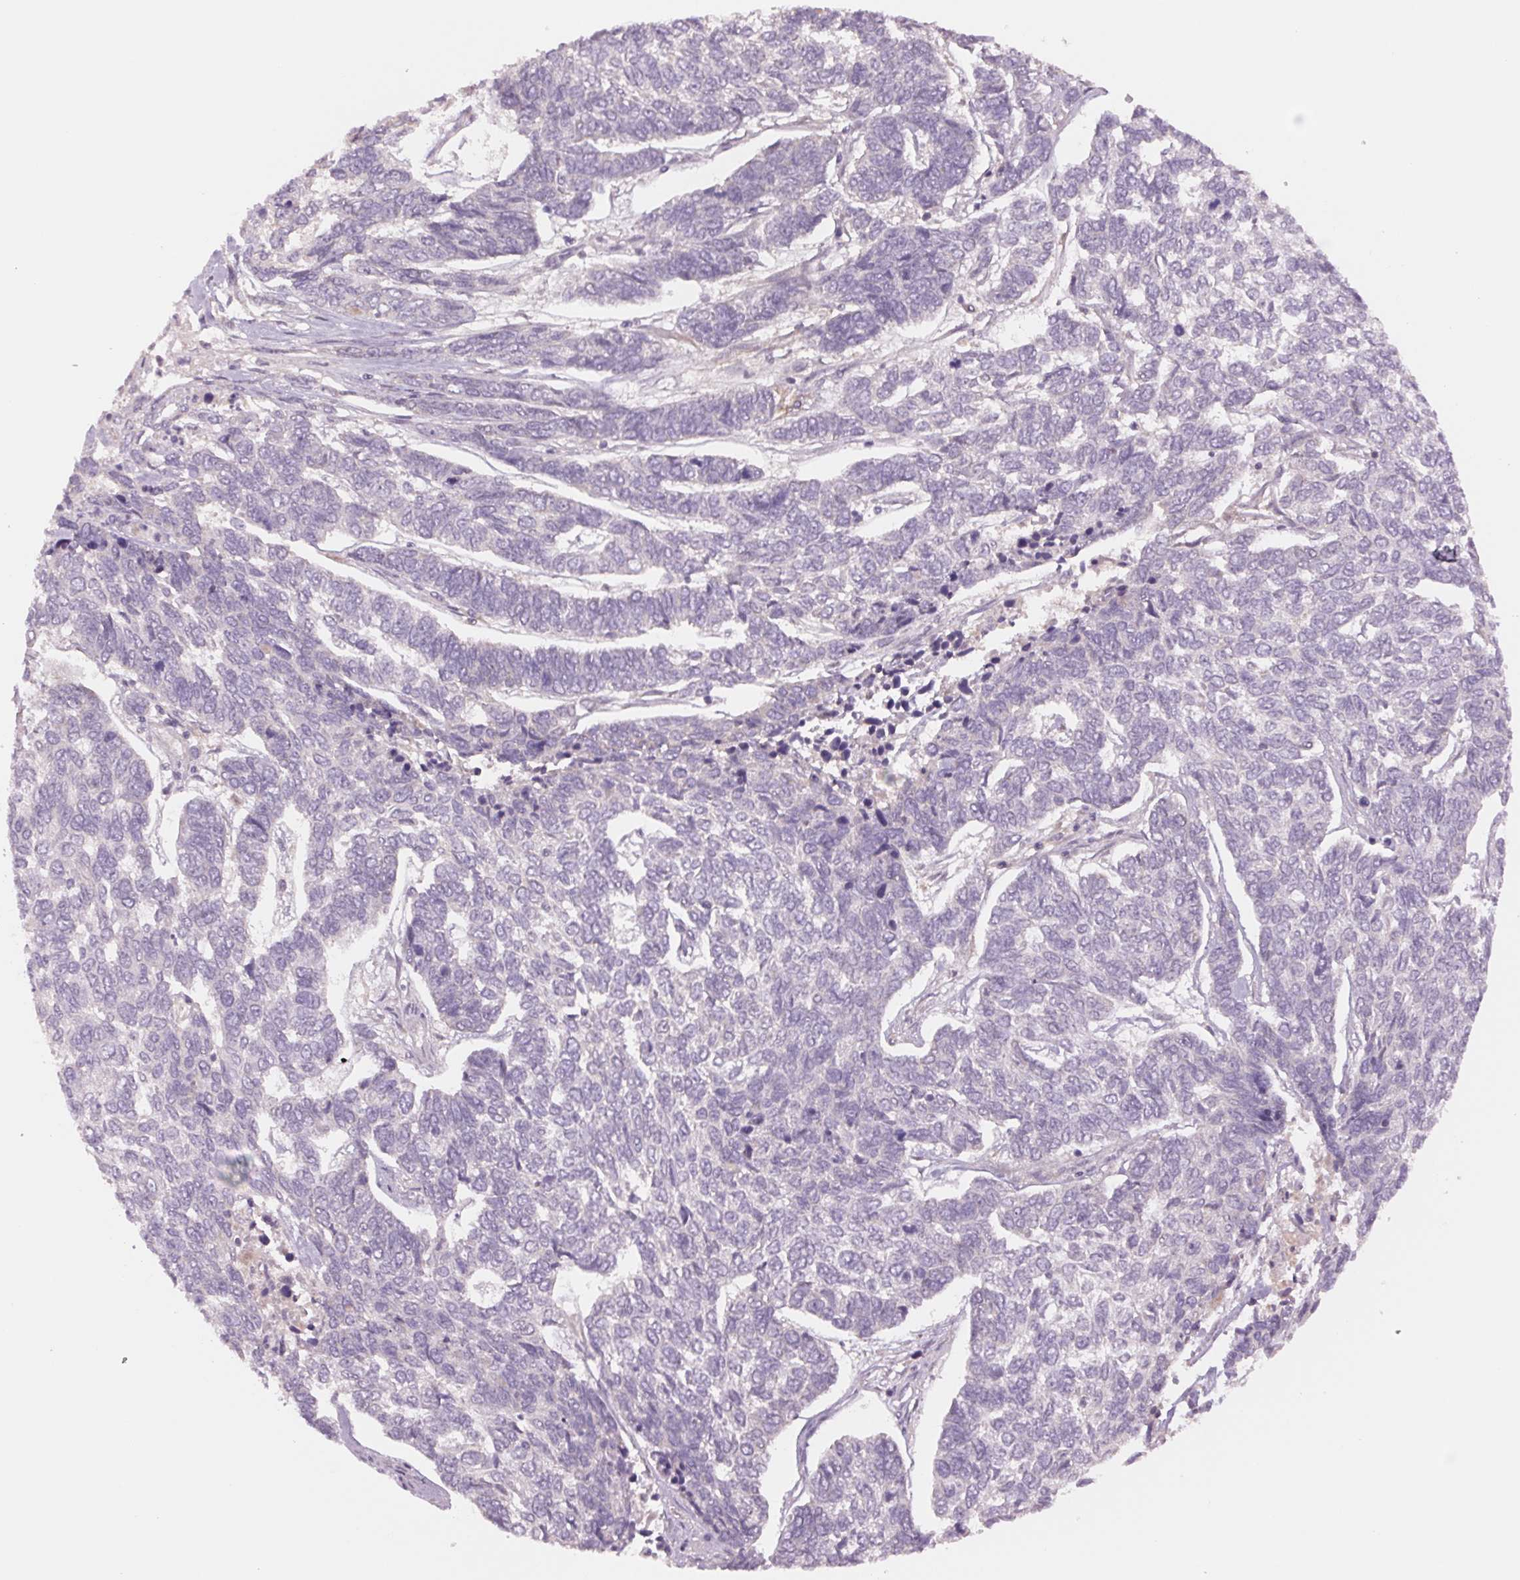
{"staining": {"intensity": "negative", "quantity": "none", "location": "none"}, "tissue": "skin cancer", "cell_type": "Tumor cells", "image_type": "cancer", "snomed": [{"axis": "morphology", "description": "Basal cell carcinoma"}, {"axis": "topography", "description": "Skin"}], "caption": "Immunohistochemical staining of skin cancer shows no significant positivity in tumor cells.", "gene": "PPIA", "patient": {"sex": "female", "age": 65}}